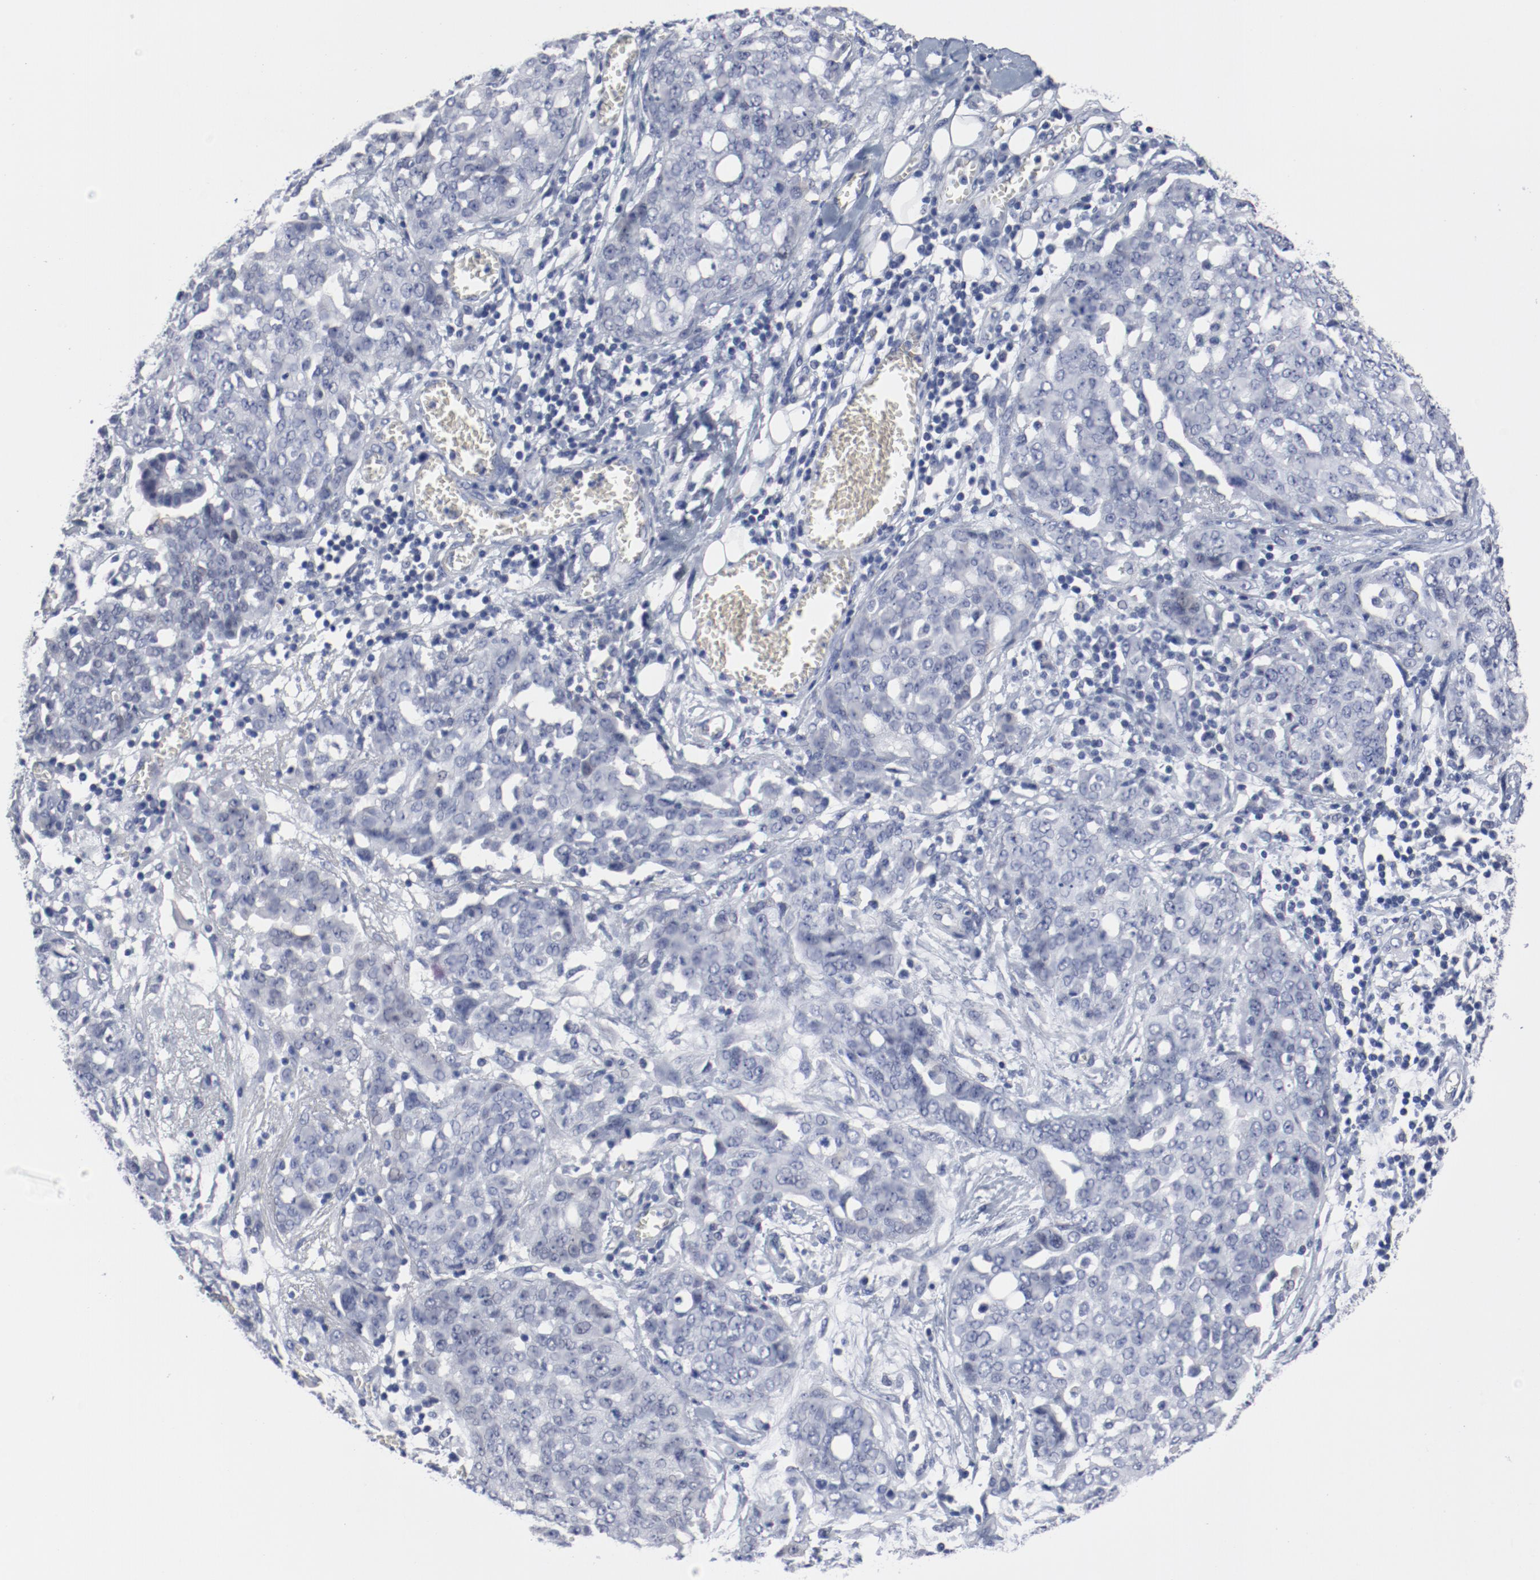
{"staining": {"intensity": "negative", "quantity": "none", "location": "none"}, "tissue": "ovarian cancer", "cell_type": "Tumor cells", "image_type": "cancer", "snomed": [{"axis": "morphology", "description": "Cystadenocarcinoma, serous, NOS"}, {"axis": "topography", "description": "Soft tissue"}, {"axis": "topography", "description": "Ovary"}], "caption": "Immunohistochemical staining of human ovarian cancer reveals no significant staining in tumor cells. Nuclei are stained in blue.", "gene": "ANKLE2", "patient": {"sex": "female", "age": 57}}